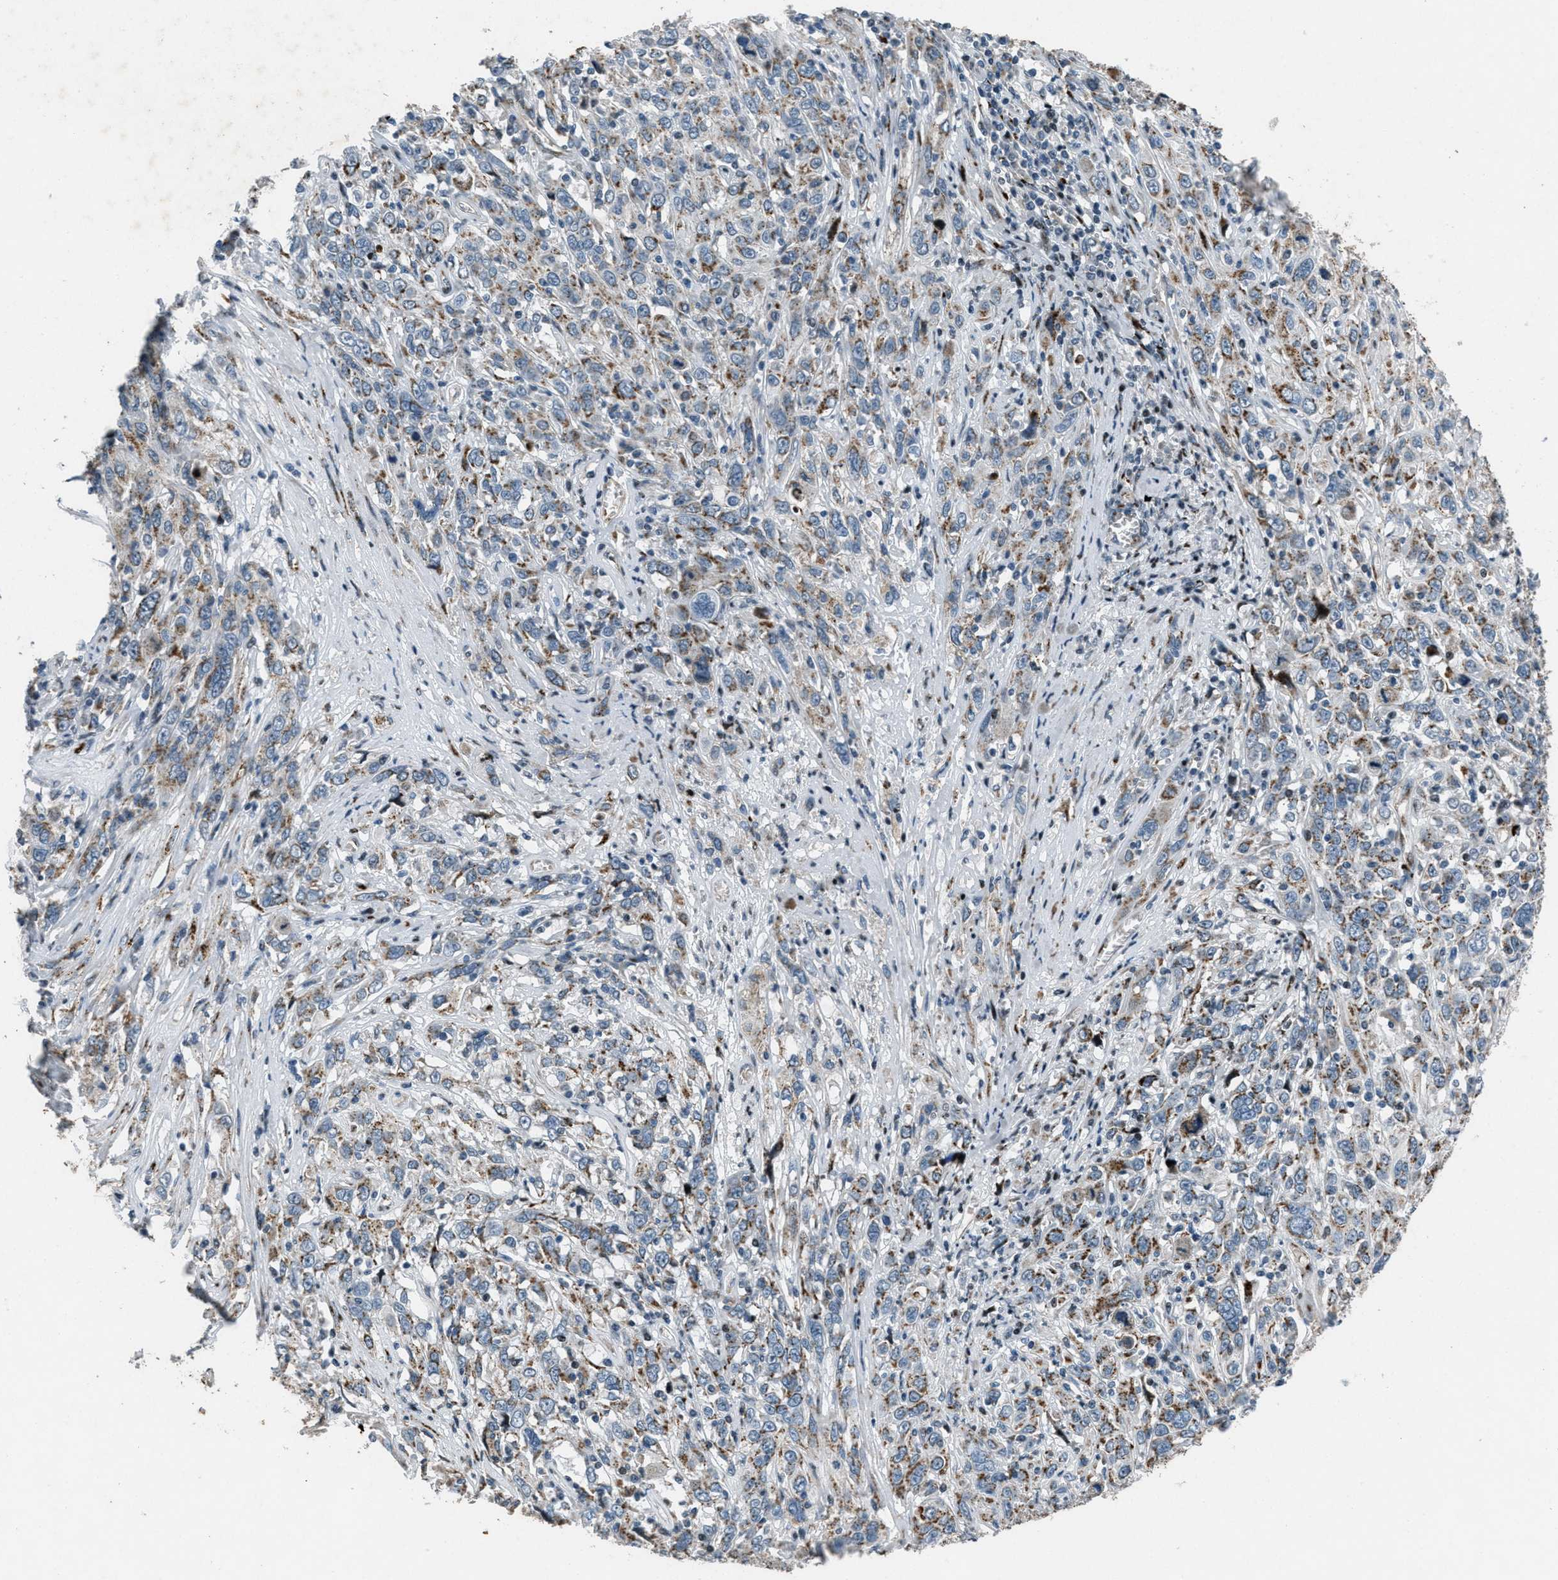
{"staining": {"intensity": "moderate", "quantity": "25%-75%", "location": "cytoplasmic/membranous"}, "tissue": "cervical cancer", "cell_type": "Tumor cells", "image_type": "cancer", "snomed": [{"axis": "morphology", "description": "Squamous cell carcinoma, NOS"}, {"axis": "topography", "description": "Cervix"}], "caption": "This micrograph shows IHC staining of cervical cancer, with medium moderate cytoplasmic/membranous positivity in about 25%-75% of tumor cells.", "gene": "GPC6", "patient": {"sex": "female", "age": 46}}